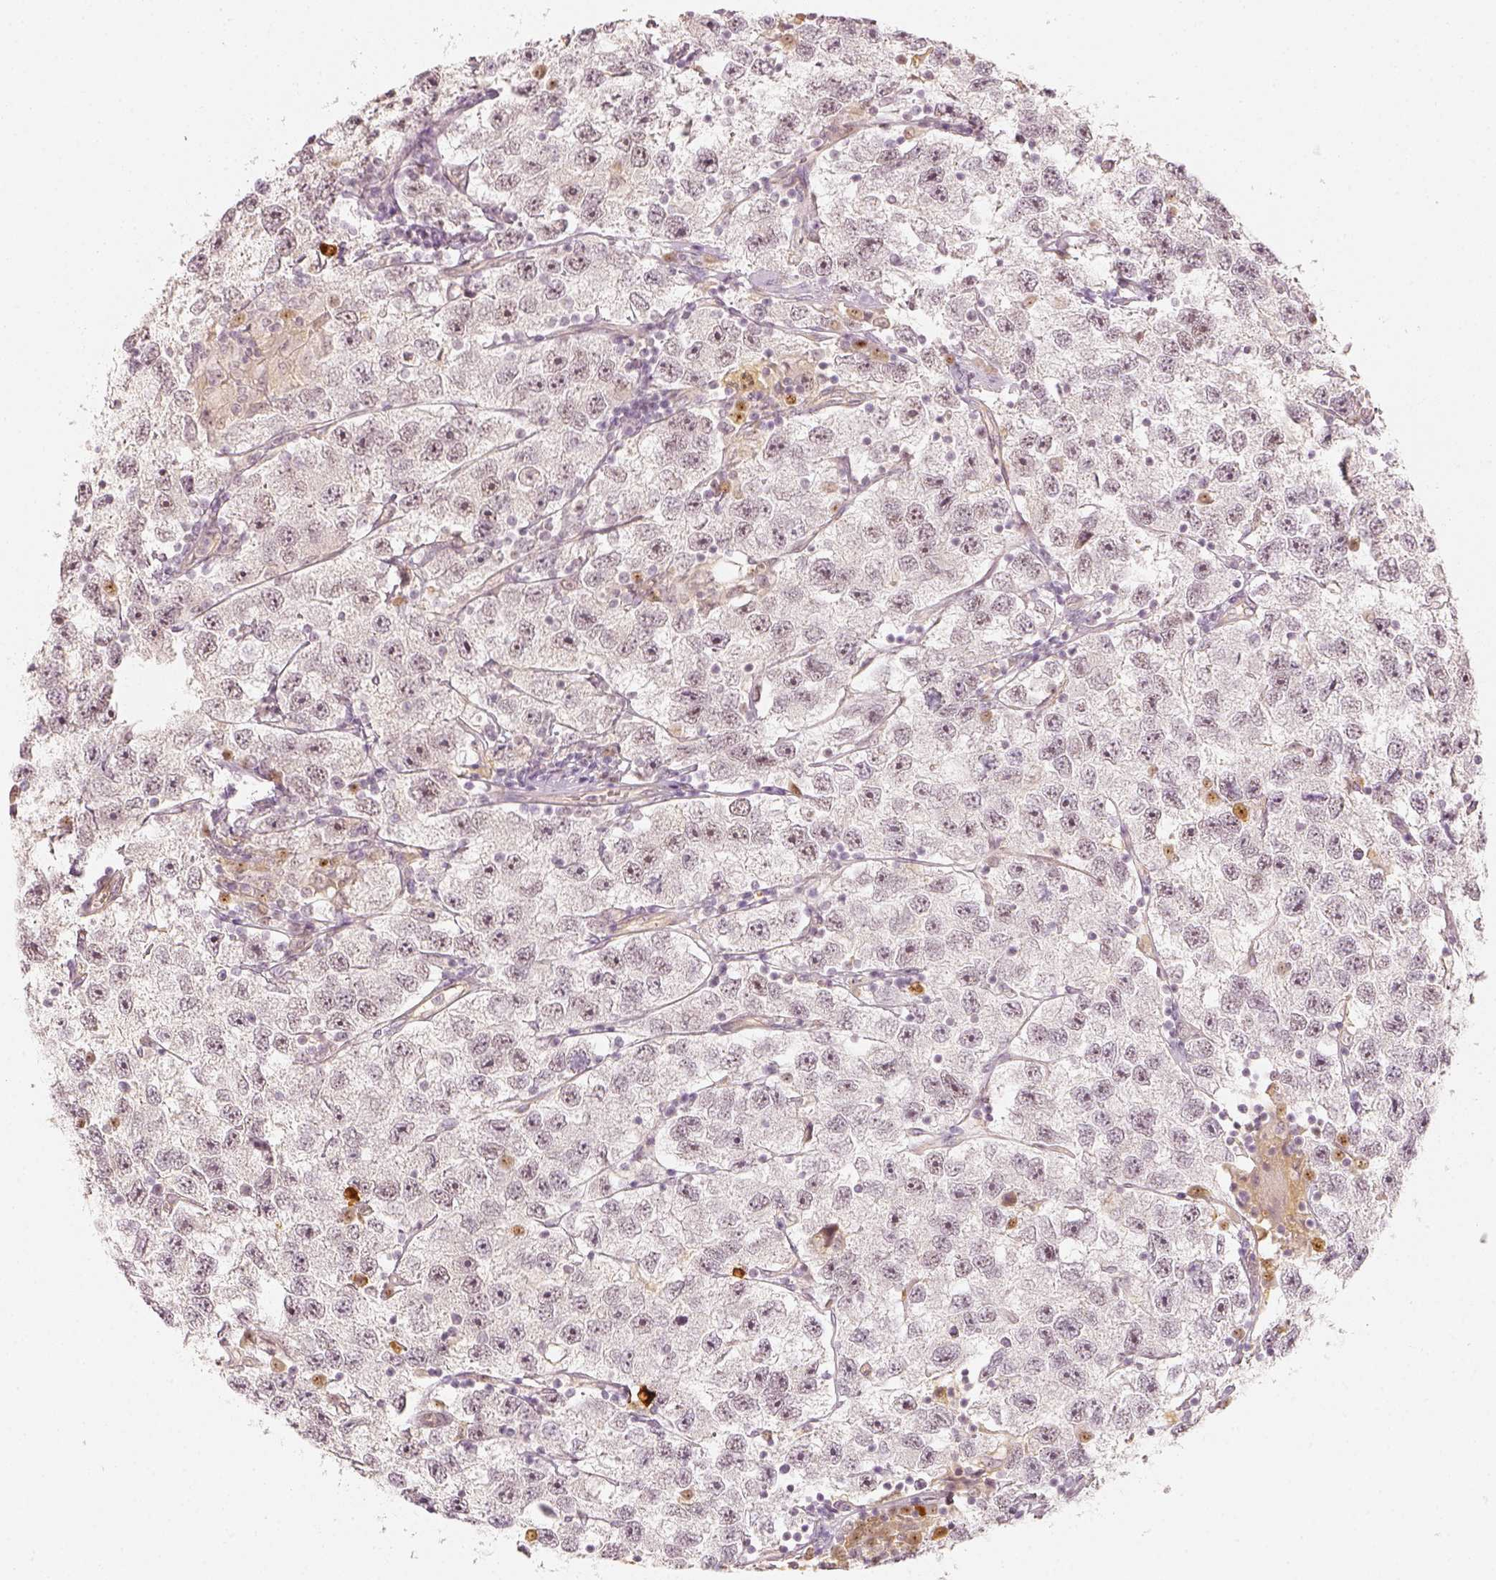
{"staining": {"intensity": "negative", "quantity": "none", "location": "none"}, "tissue": "testis cancer", "cell_type": "Tumor cells", "image_type": "cancer", "snomed": [{"axis": "morphology", "description": "Seminoma, NOS"}, {"axis": "topography", "description": "Testis"}], "caption": "A micrograph of human seminoma (testis) is negative for staining in tumor cells.", "gene": "EAF2", "patient": {"sex": "male", "age": 26}}